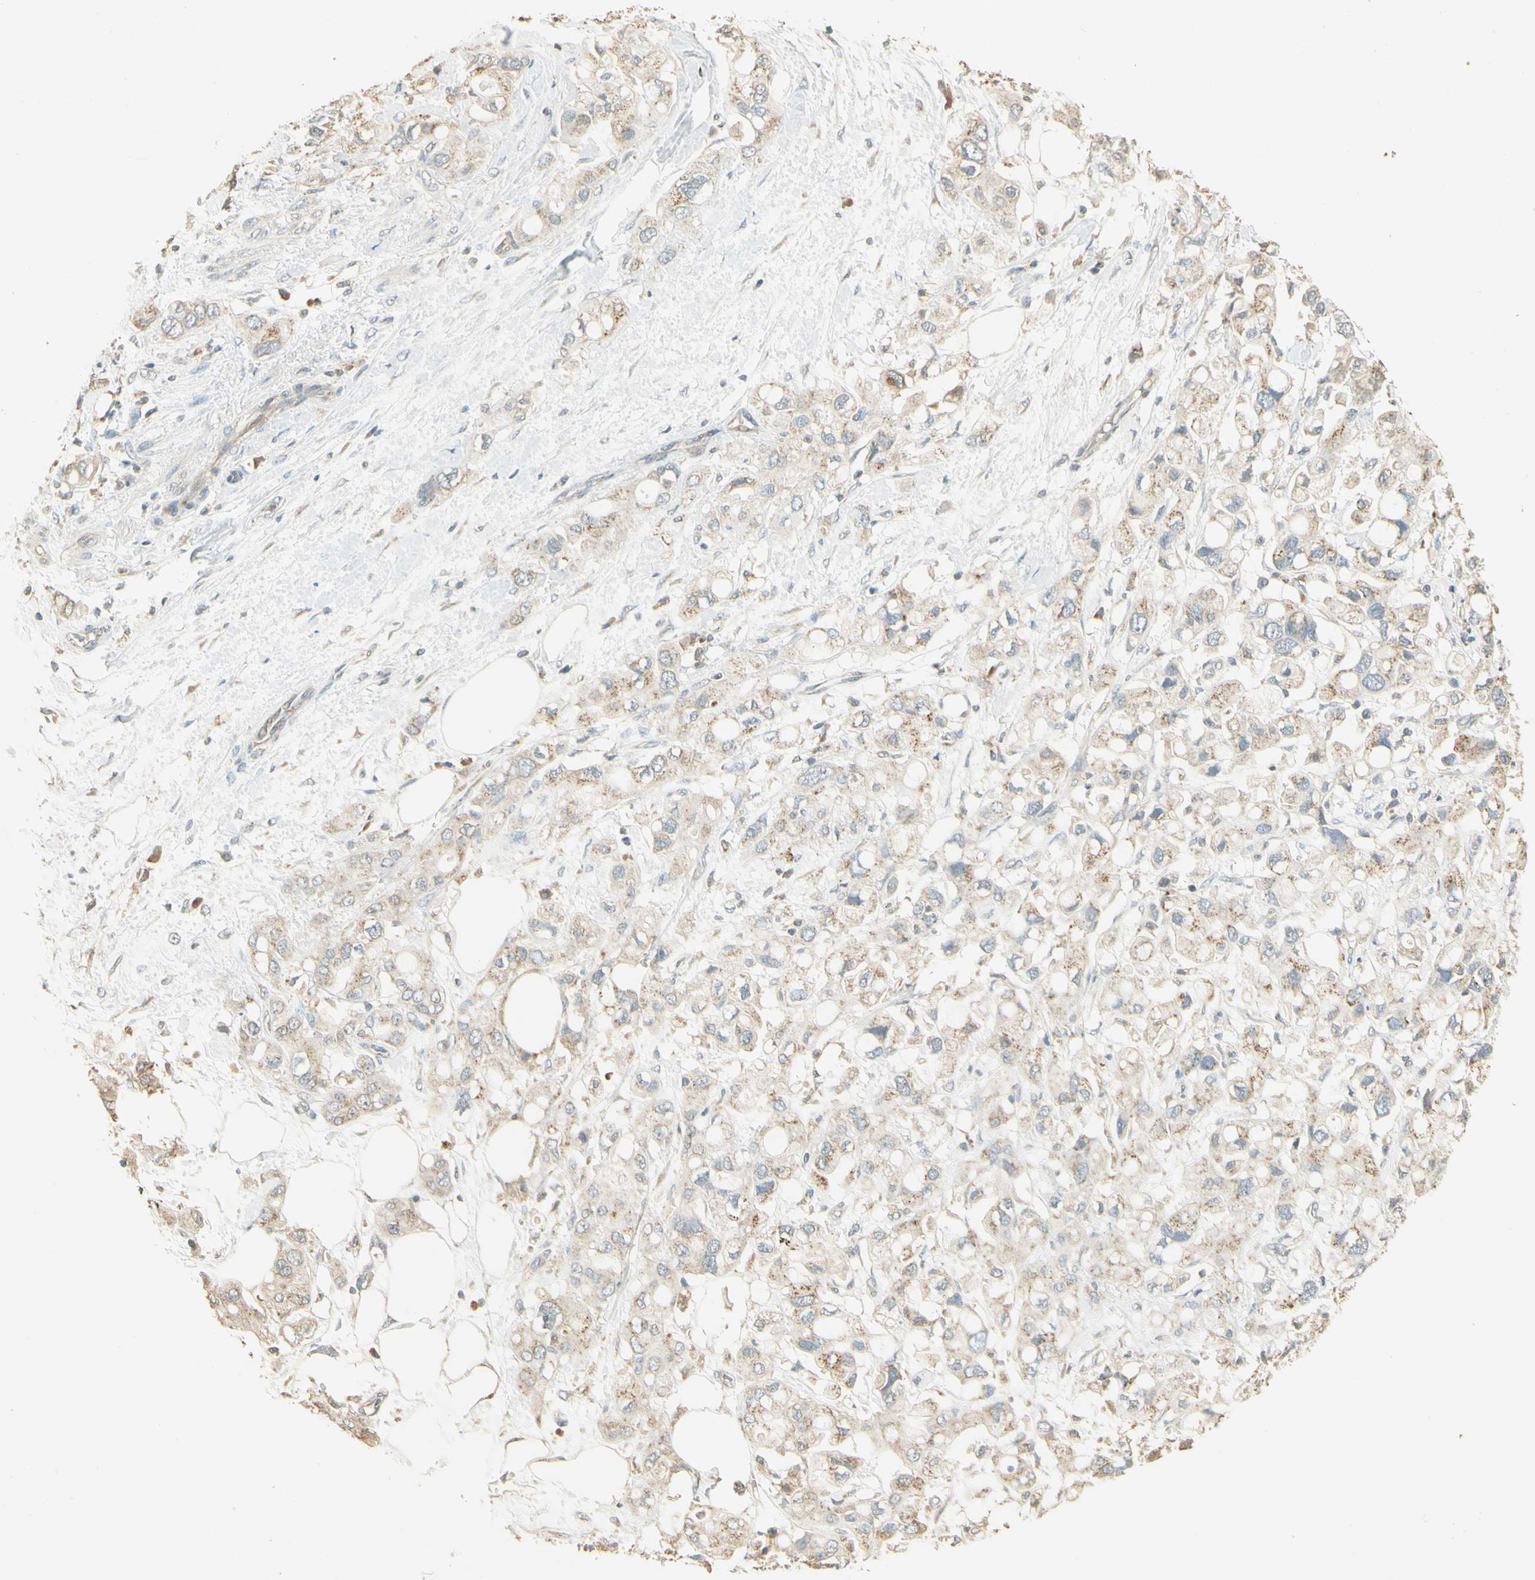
{"staining": {"intensity": "weak", "quantity": "25%-75%", "location": "cytoplasmic/membranous"}, "tissue": "pancreatic cancer", "cell_type": "Tumor cells", "image_type": "cancer", "snomed": [{"axis": "morphology", "description": "Adenocarcinoma, NOS"}, {"axis": "topography", "description": "Pancreas"}], "caption": "This photomicrograph reveals pancreatic cancer stained with immunohistochemistry to label a protein in brown. The cytoplasmic/membranous of tumor cells show weak positivity for the protein. Nuclei are counter-stained blue.", "gene": "UXS1", "patient": {"sex": "female", "age": 56}}